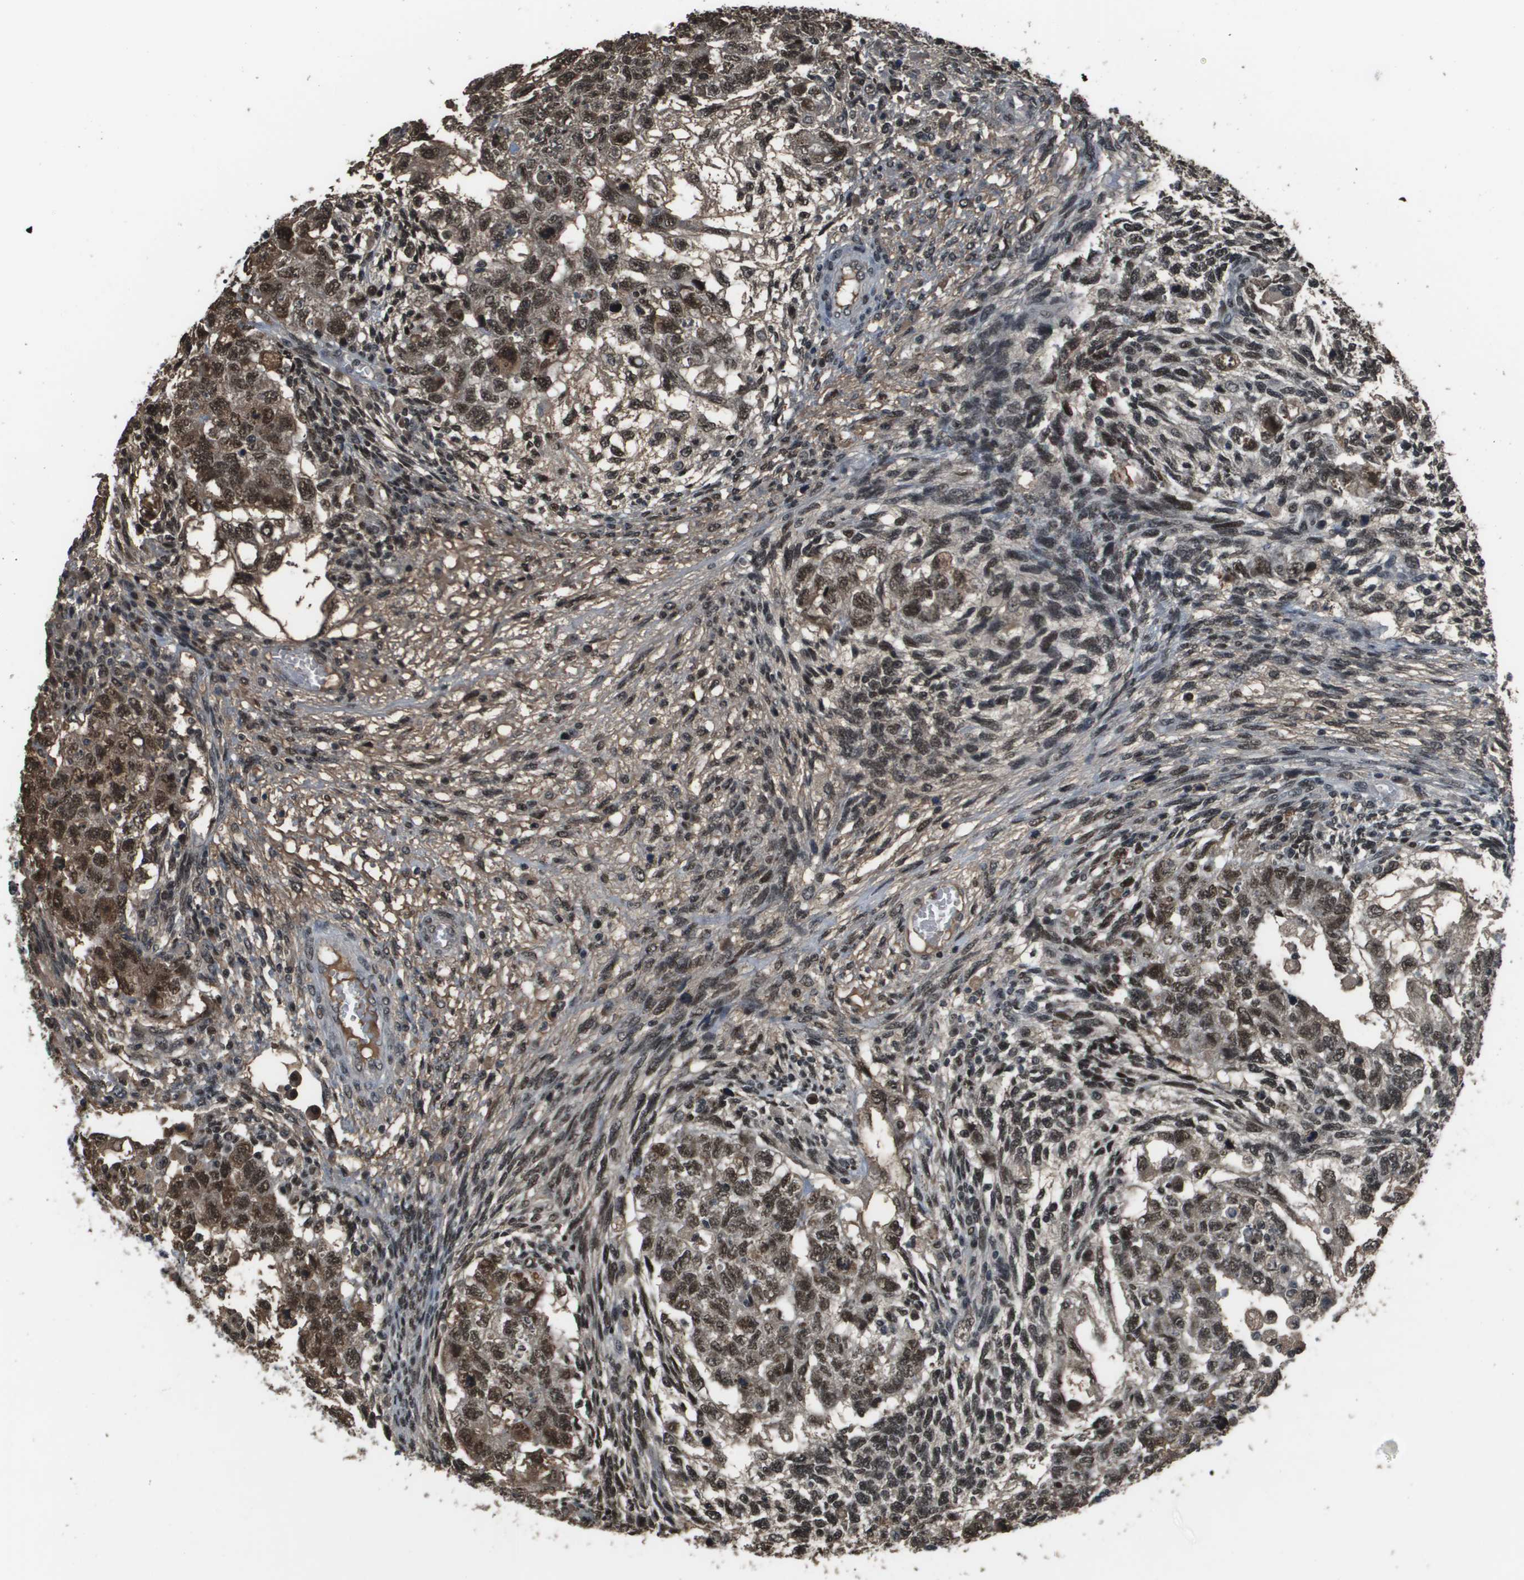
{"staining": {"intensity": "moderate", "quantity": ">75%", "location": "nuclear"}, "tissue": "testis cancer", "cell_type": "Tumor cells", "image_type": "cancer", "snomed": [{"axis": "morphology", "description": "Normal tissue, NOS"}, {"axis": "morphology", "description": "Carcinoma, Embryonal, NOS"}, {"axis": "topography", "description": "Testis"}], "caption": "Immunohistochemistry photomicrograph of human testis cancer (embryonal carcinoma) stained for a protein (brown), which displays medium levels of moderate nuclear expression in about >75% of tumor cells.", "gene": "THRAP3", "patient": {"sex": "male", "age": 36}}